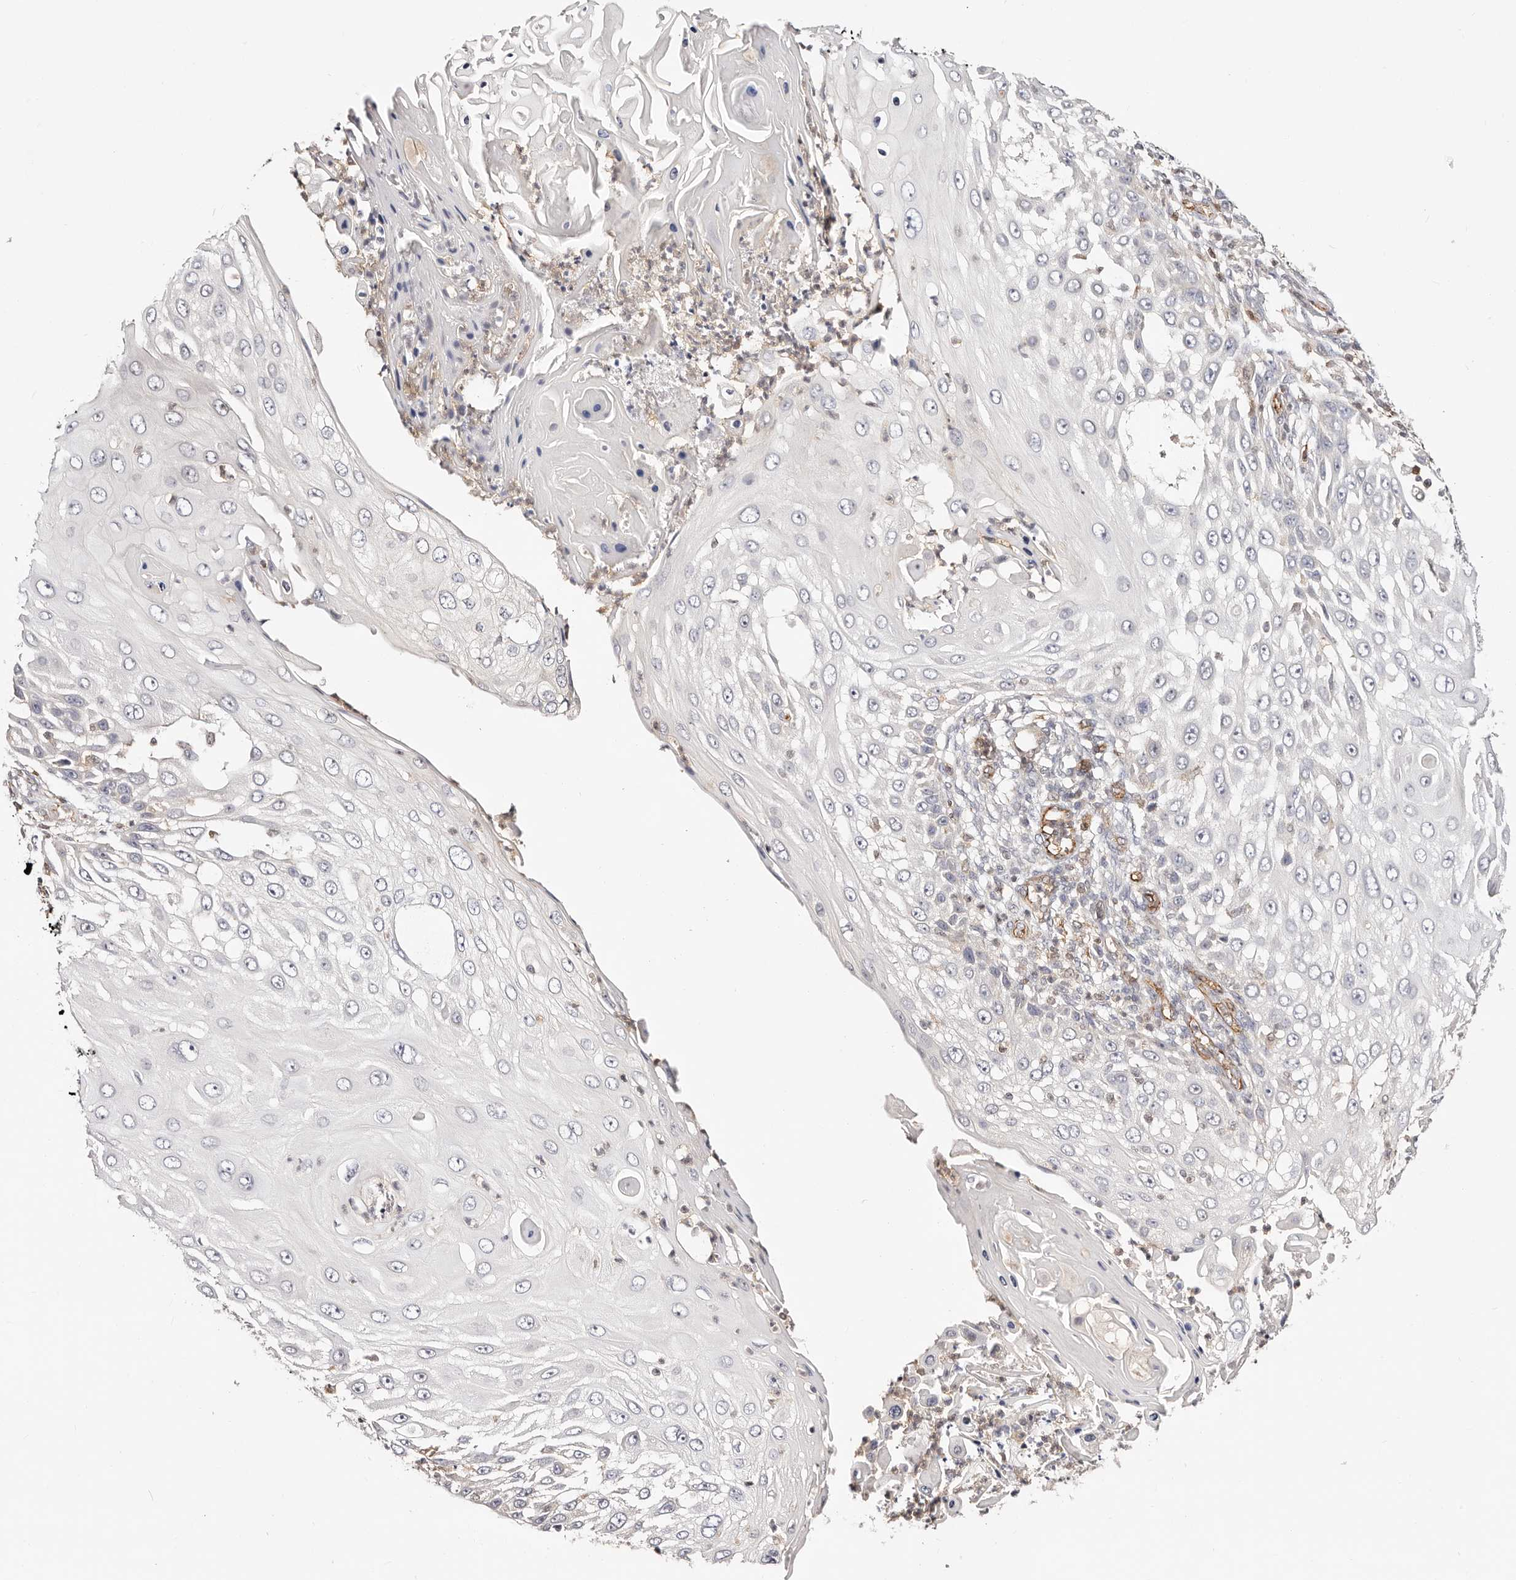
{"staining": {"intensity": "negative", "quantity": "none", "location": "none"}, "tissue": "skin cancer", "cell_type": "Tumor cells", "image_type": "cancer", "snomed": [{"axis": "morphology", "description": "Squamous cell carcinoma, NOS"}, {"axis": "topography", "description": "Skin"}], "caption": "High magnification brightfield microscopy of skin cancer stained with DAB (brown) and counterstained with hematoxylin (blue): tumor cells show no significant staining.", "gene": "STAT5A", "patient": {"sex": "female", "age": 44}}